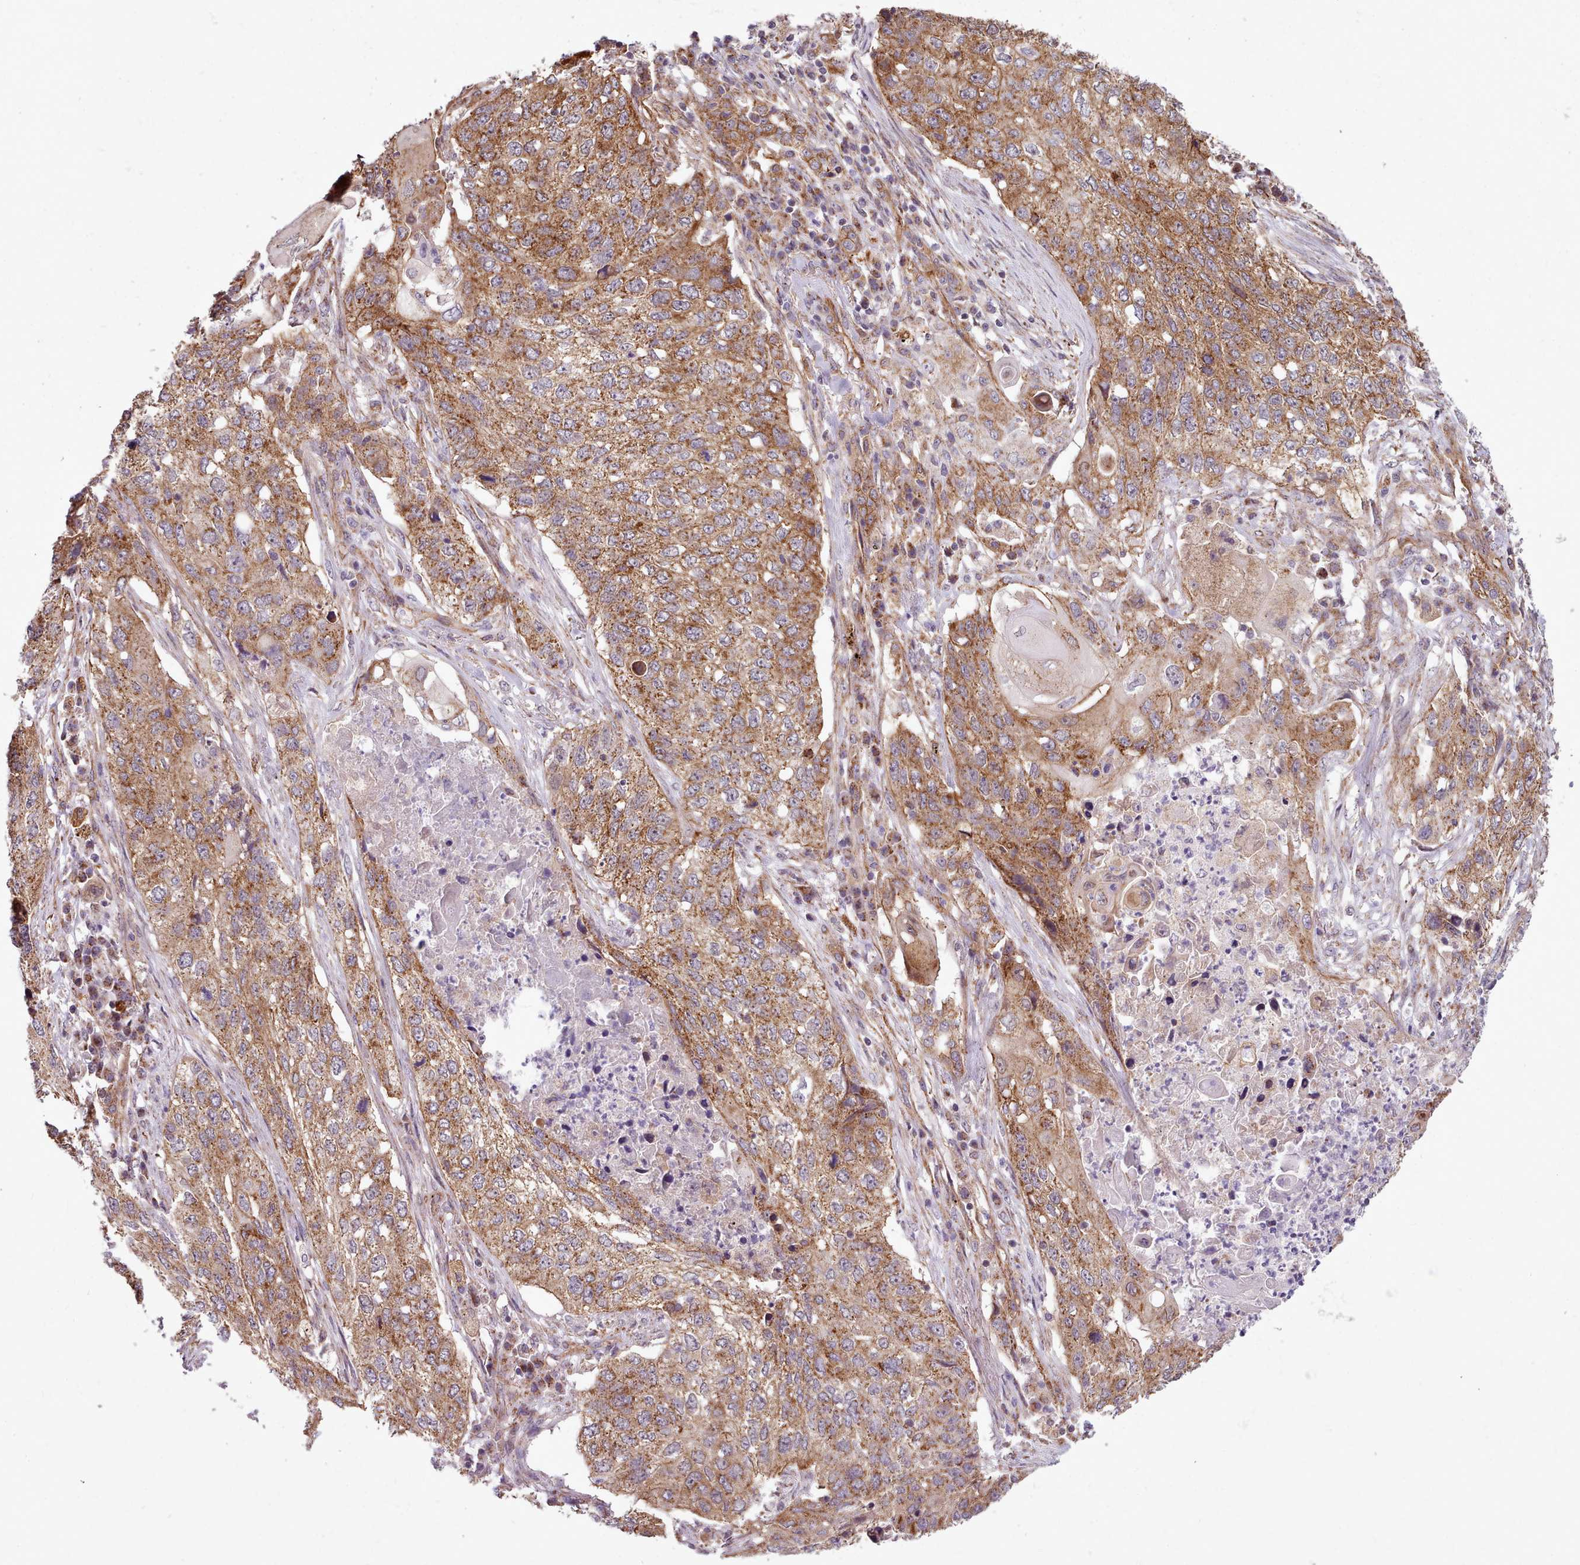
{"staining": {"intensity": "moderate", "quantity": ">75%", "location": "cytoplasmic/membranous"}, "tissue": "lung cancer", "cell_type": "Tumor cells", "image_type": "cancer", "snomed": [{"axis": "morphology", "description": "Squamous cell carcinoma, NOS"}, {"axis": "topography", "description": "Lung"}], "caption": "A high-resolution image shows immunohistochemistry staining of lung cancer, which reveals moderate cytoplasmic/membranous staining in about >75% of tumor cells.", "gene": "MRPL46", "patient": {"sex": "female", "age": 63}}